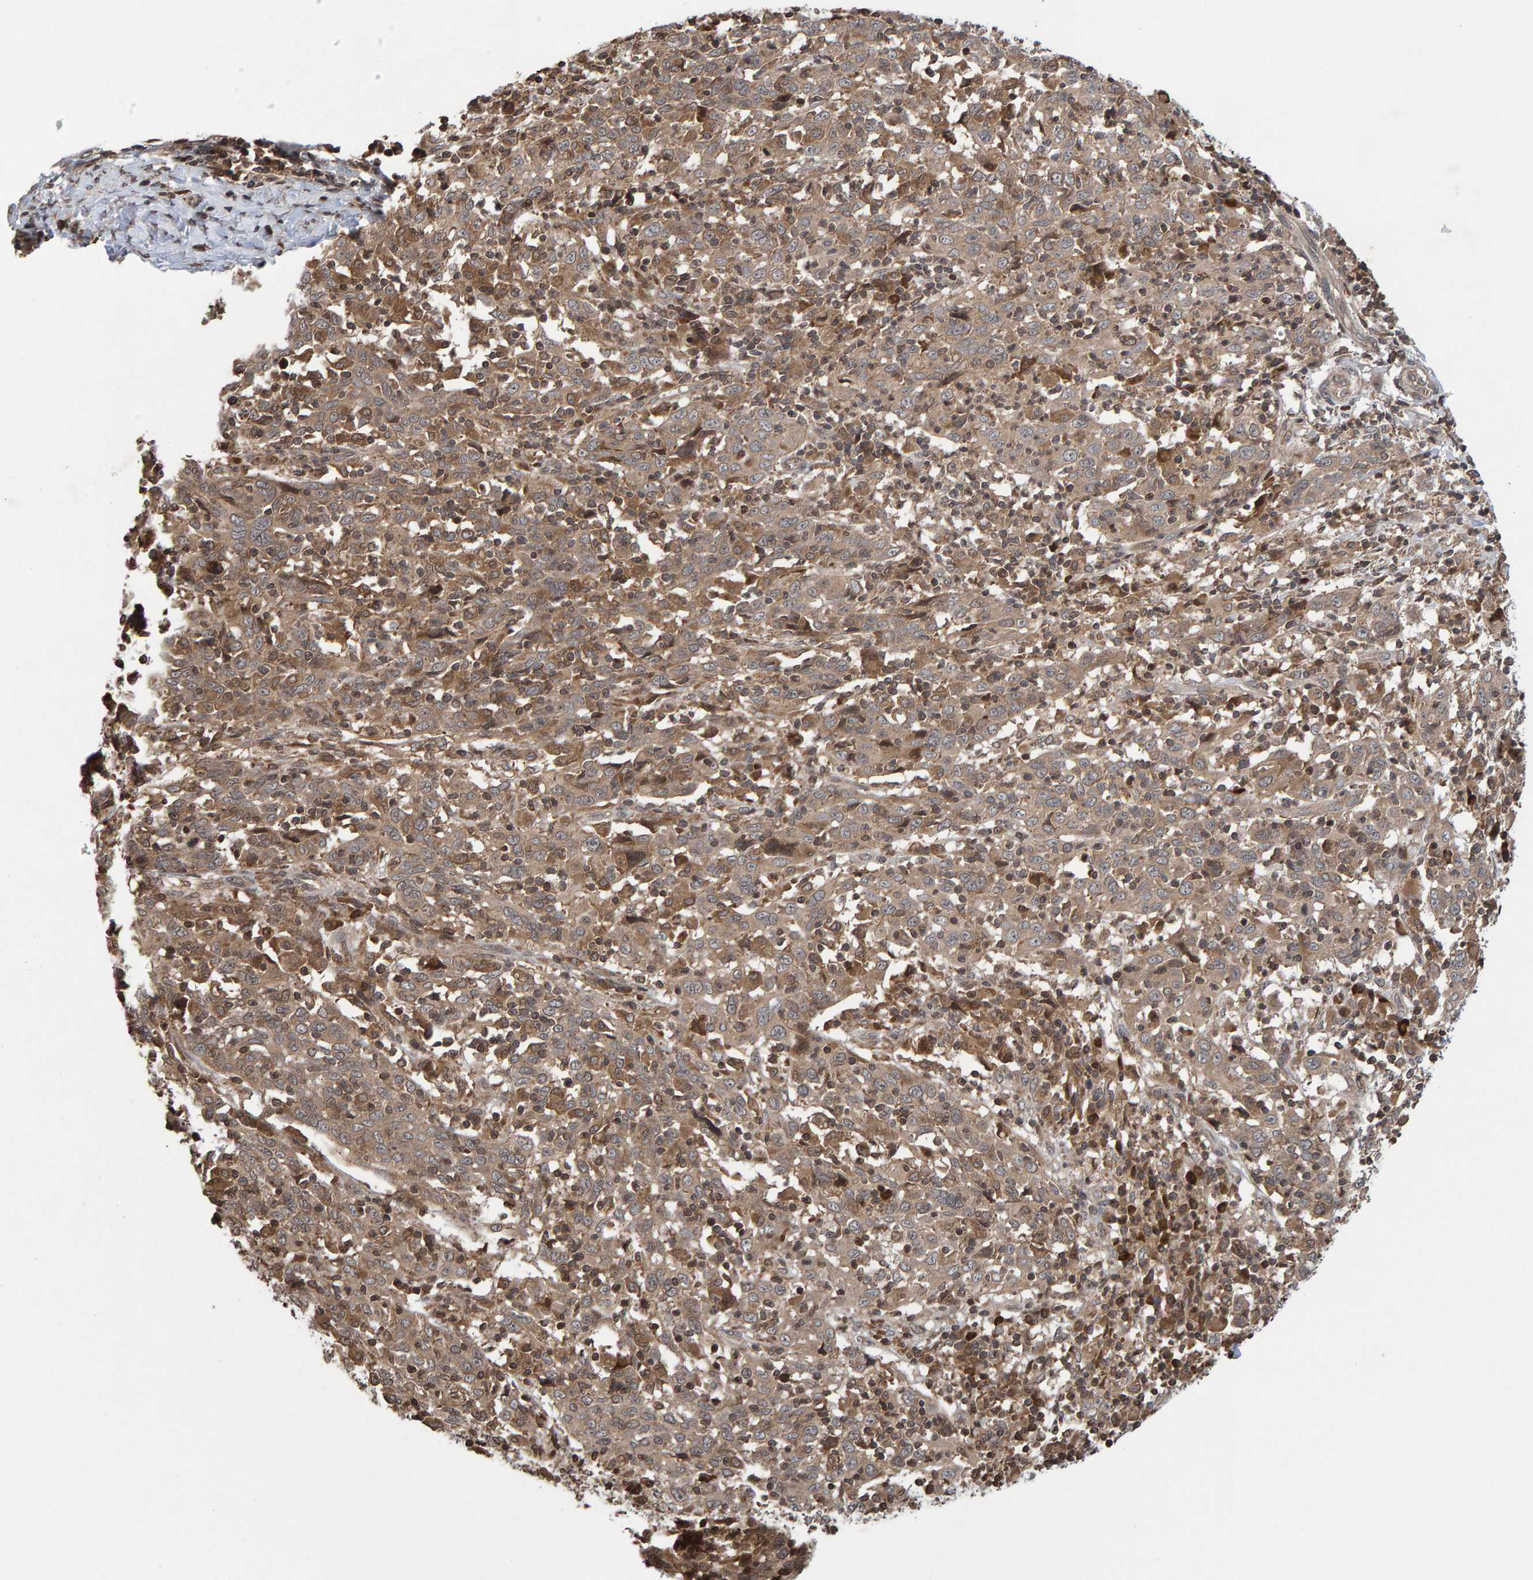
{"staining": {"intensity": "moderate", "quantity": ">75%", "location": "cytoplasmic/membranous"}, "tissue": "cervical cancer", "cell_type": "Tumor cells", "image_type": "cancer", "snomed": [{"axis": "morphology", "description": "Squamous cell carcinoma, NOS"}, {"axis": "topography", "description": "Cervix"}], "caption": "Protein analysis of cervical squamous cell carcinoma tissue shows moderate cytoplasmic/membranous positivity in approximately >75% of tumor cells.", "gene": "GAB2", "patient": {"sex": "female", "age": 46}}